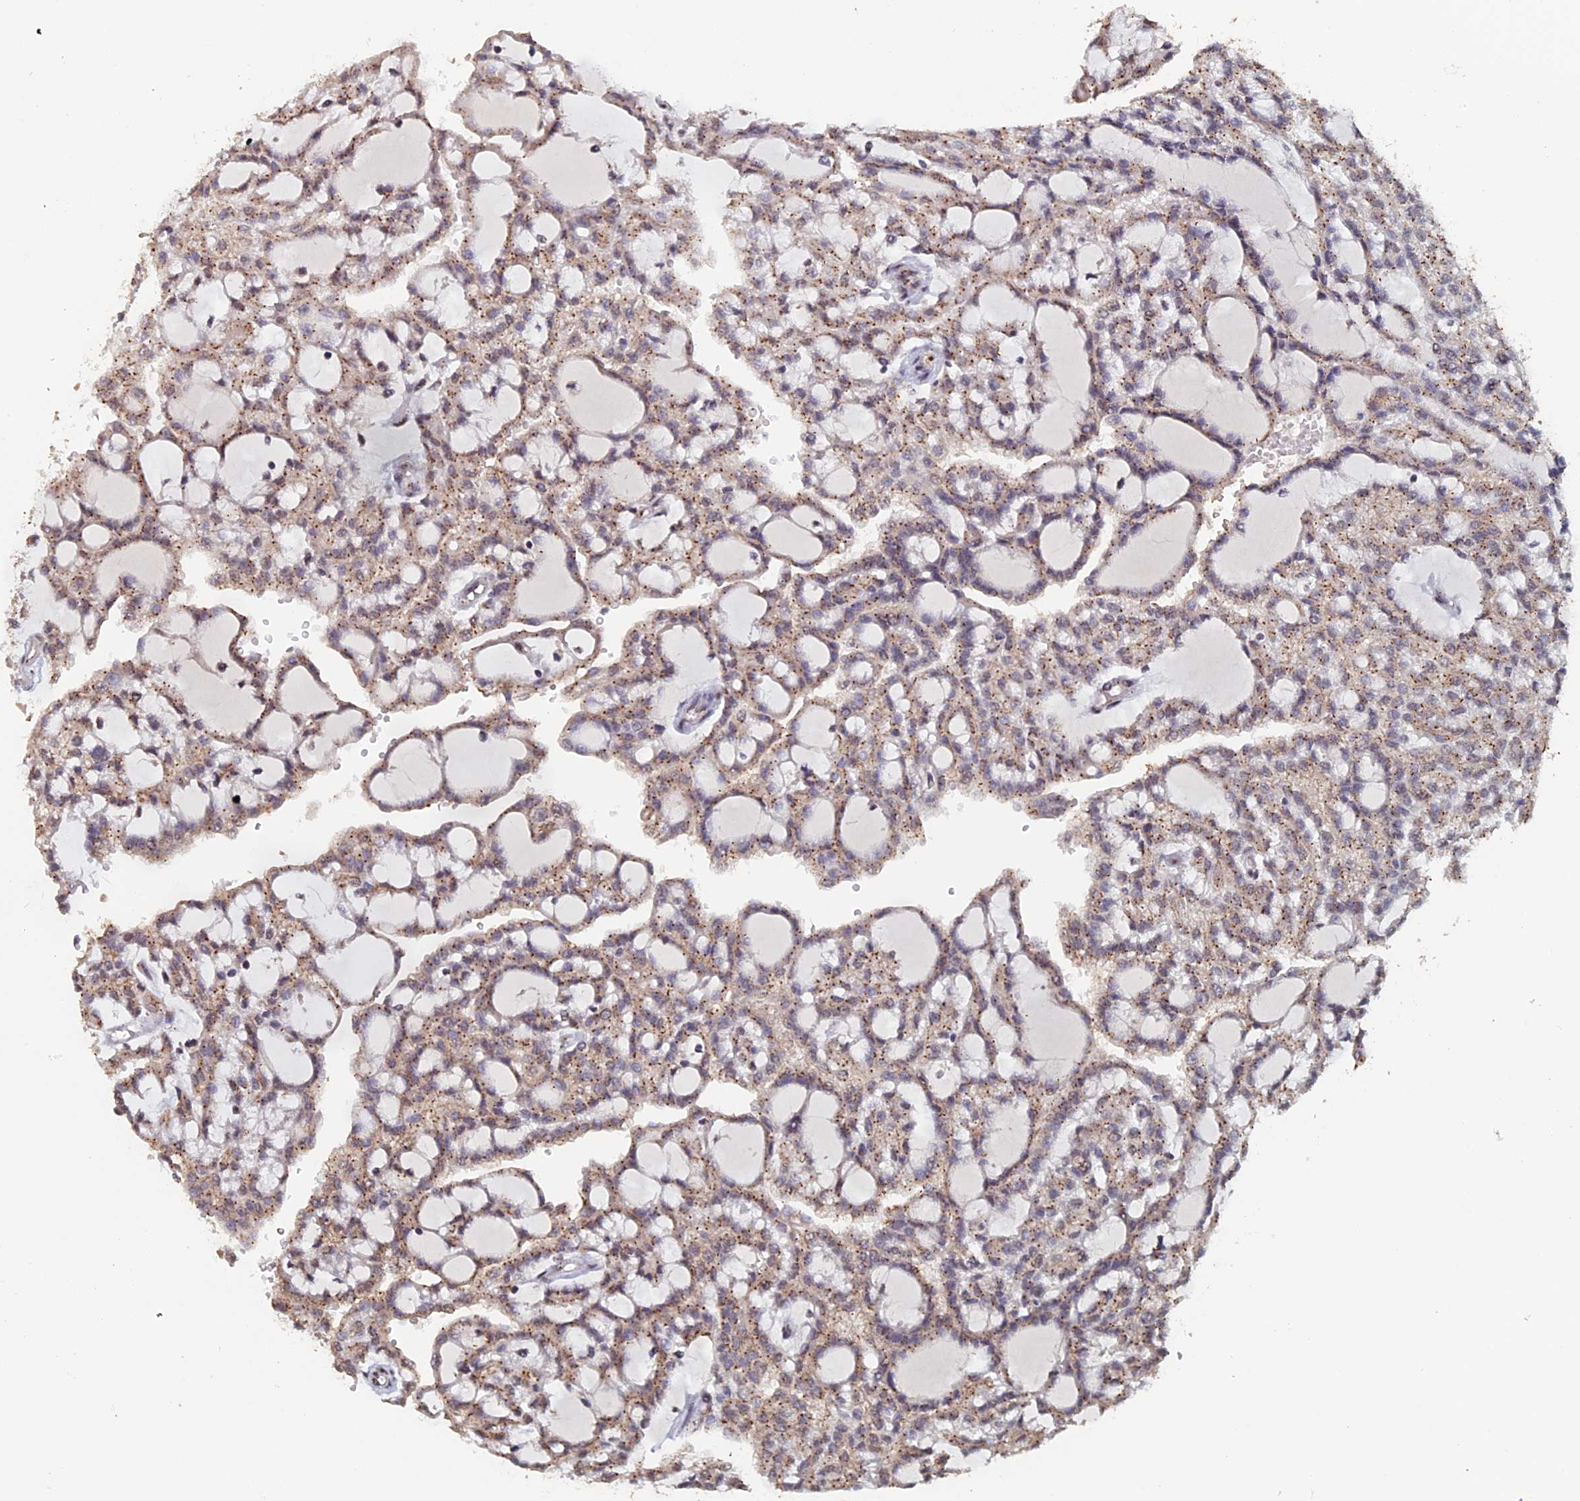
{"staining": {"intensity": "moderate", "quantity": ">75%", "location": "cytoplasmic/membranous,nuclear"}, "tissue": "renal cancer", "cell_type": "Tumor cells", "image_type": "cancer", "snomed": [{"axis": "morphology", "description": "Adenocarcinoma, NOS"}, {"axis": "topography", "description": "Kidney"}], "caption": "Protein staining demonstrates moderate cytoplasmic/membranous and nuclear positivity in approximately >75% of tumor cells in renal cancer (adenocarcinoma).", "gene": "PIGQ", "patient": {"sex": "male", "age": 63}}